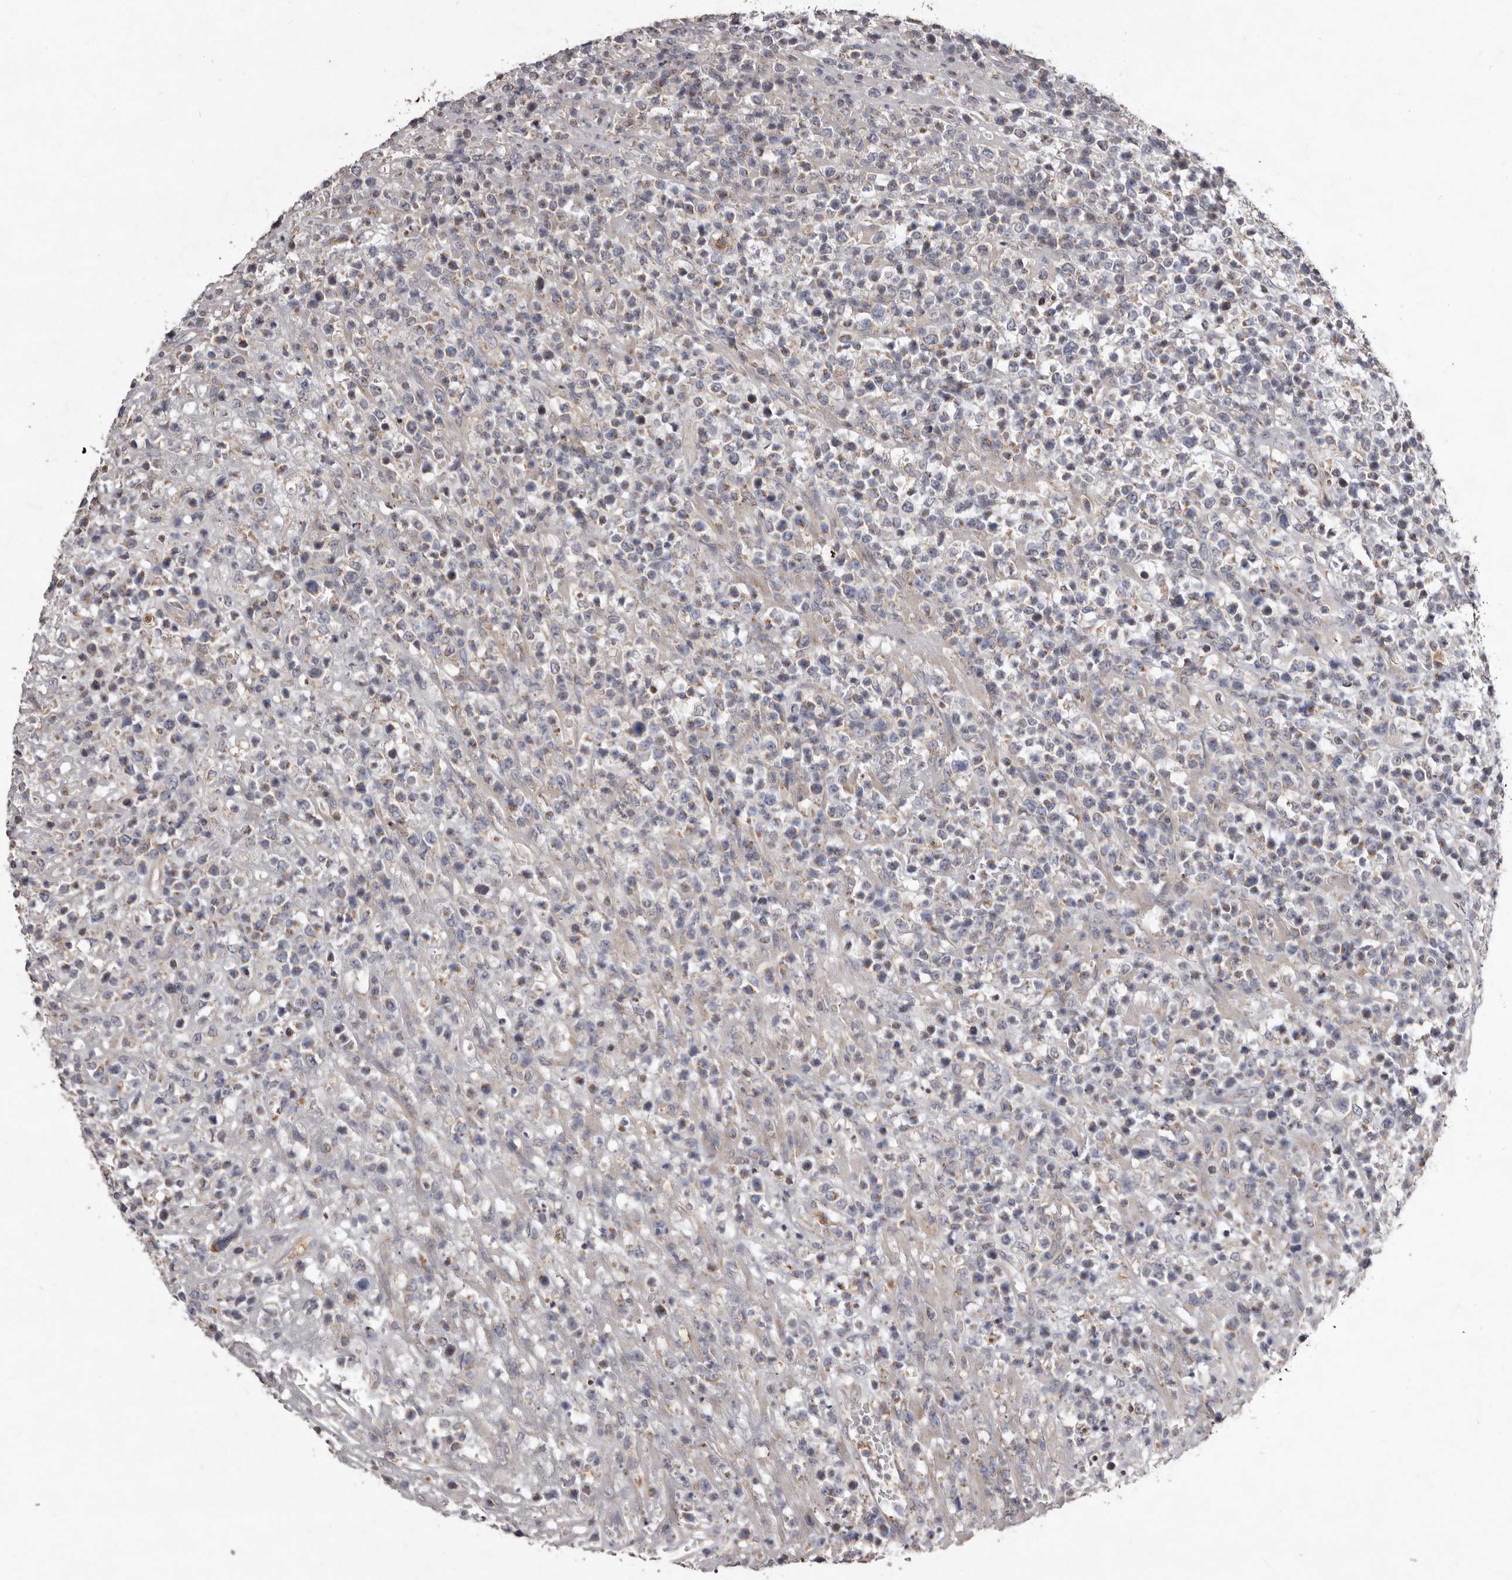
{"staining": {"intensity": "negative", "quantity": "none", "location": "none"}, "tissue": "lymphoma", "cell_type": "Tumor cells", "image_type": "cancer", "snomed": [{"axis": "morphology", "description": "Malignant lymphoma, non-Hodgkin's type, High grade"}, {"axis": "topography", "description": "Colon"}], "caption": "Tumor cells show no significant expression in high-grade malignant lymphoma, non-Hodgkin's type. (Stains: DAB immunohistochemistry (IHC) with hematoxylin counter stain, Microscopy: brightfield microscopy at high magnification).", "gene": "CXCL14", "patient": {"sex": "female", "age": 53}}